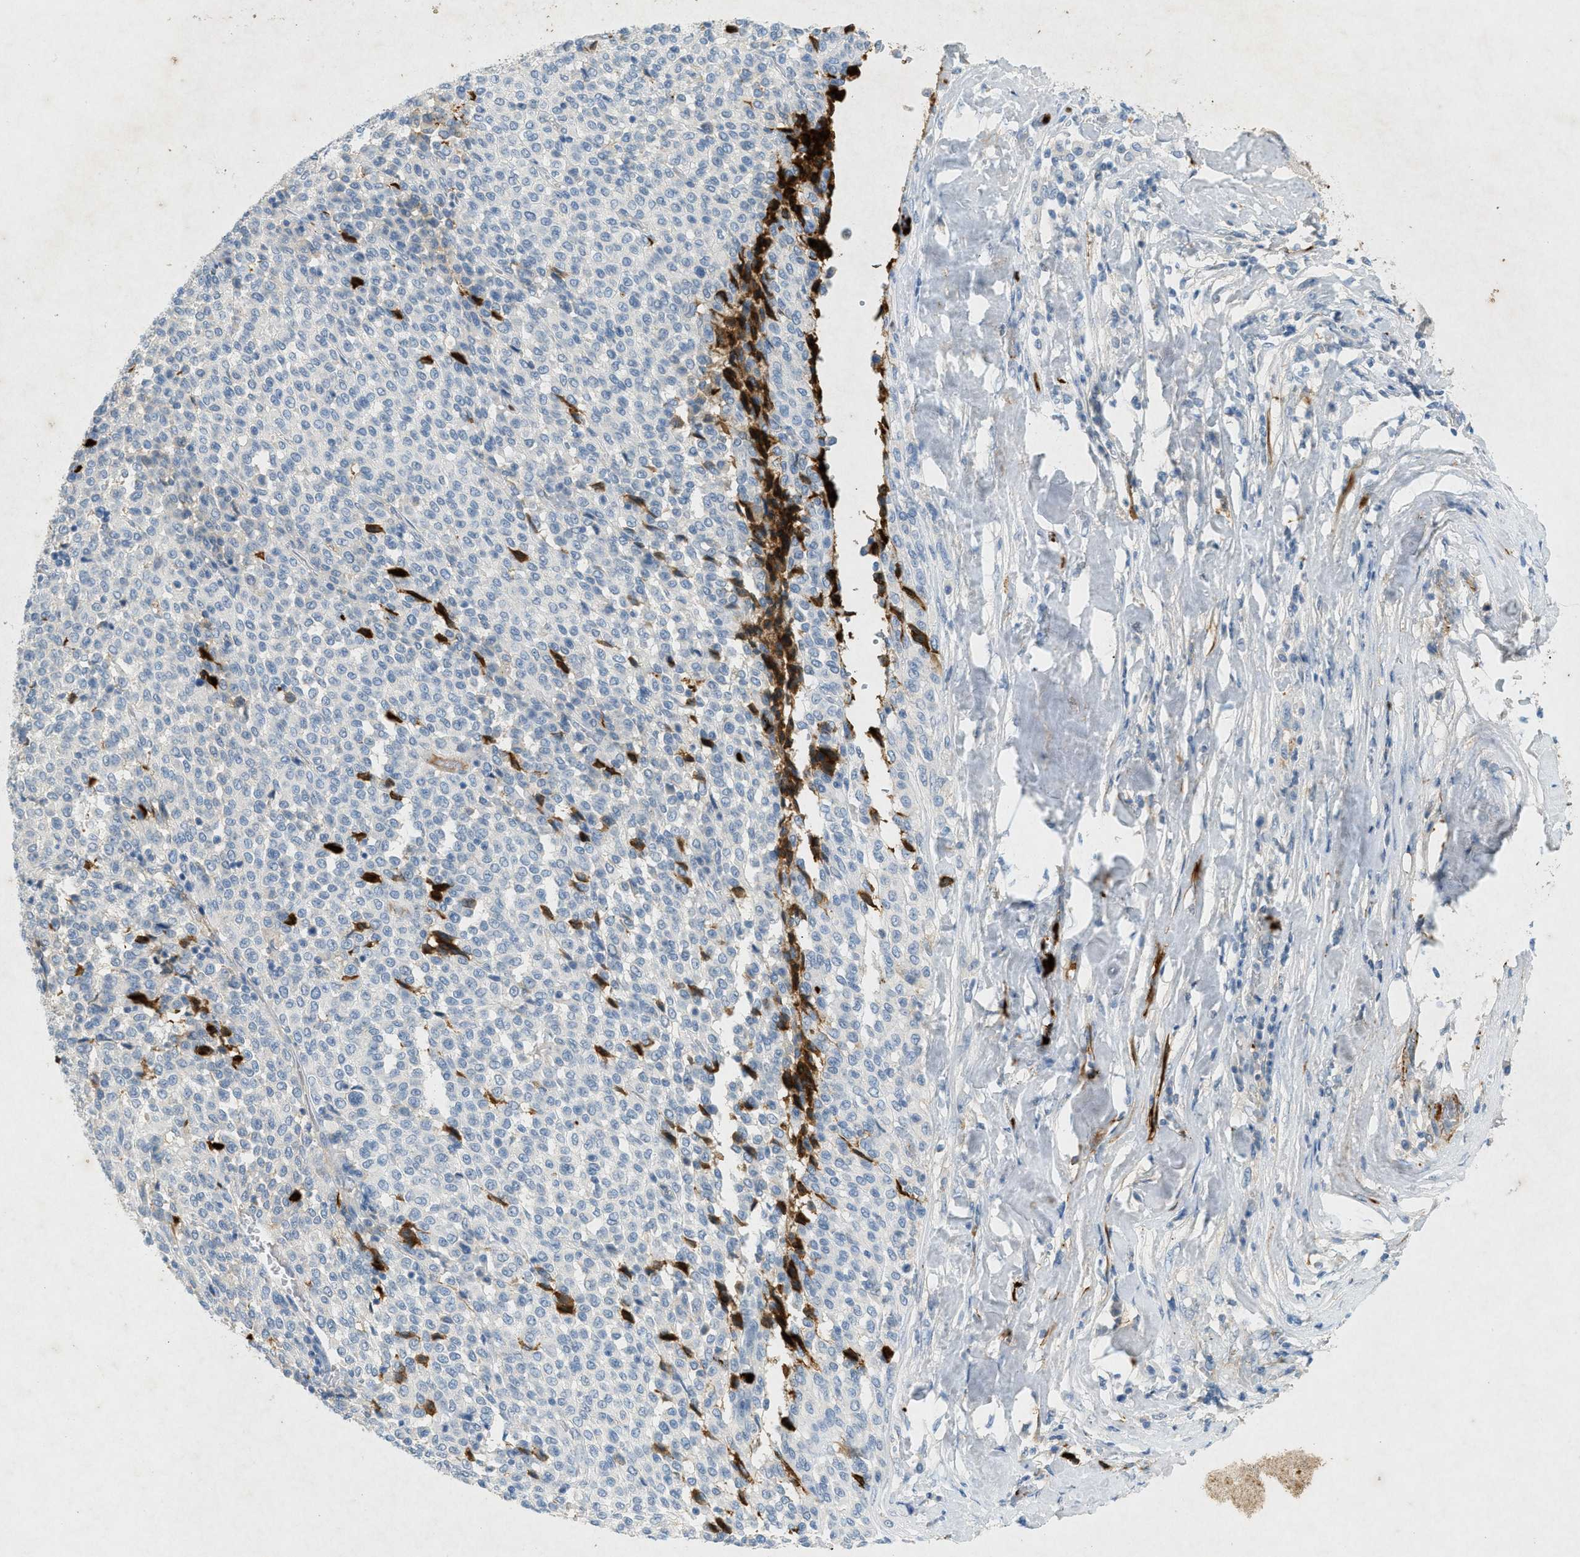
{"staining": {"intensity": "negative", "quantity": "none", "location": "none"}, "tissue": "melanoma", "cell_type": "Tumor cells", "image_type": "cancer", "snomed": [{"axis": "morphology", "description": "Malignant melanoma, Metastatic site"}, {"axis": "topography", "description": "Pancreas"}], "caption": "An image of melanoma stained for a protein reveals no brown staining in tumor cells.", "gene": "F2", "patient": {"sex": "female", "age": 30}}